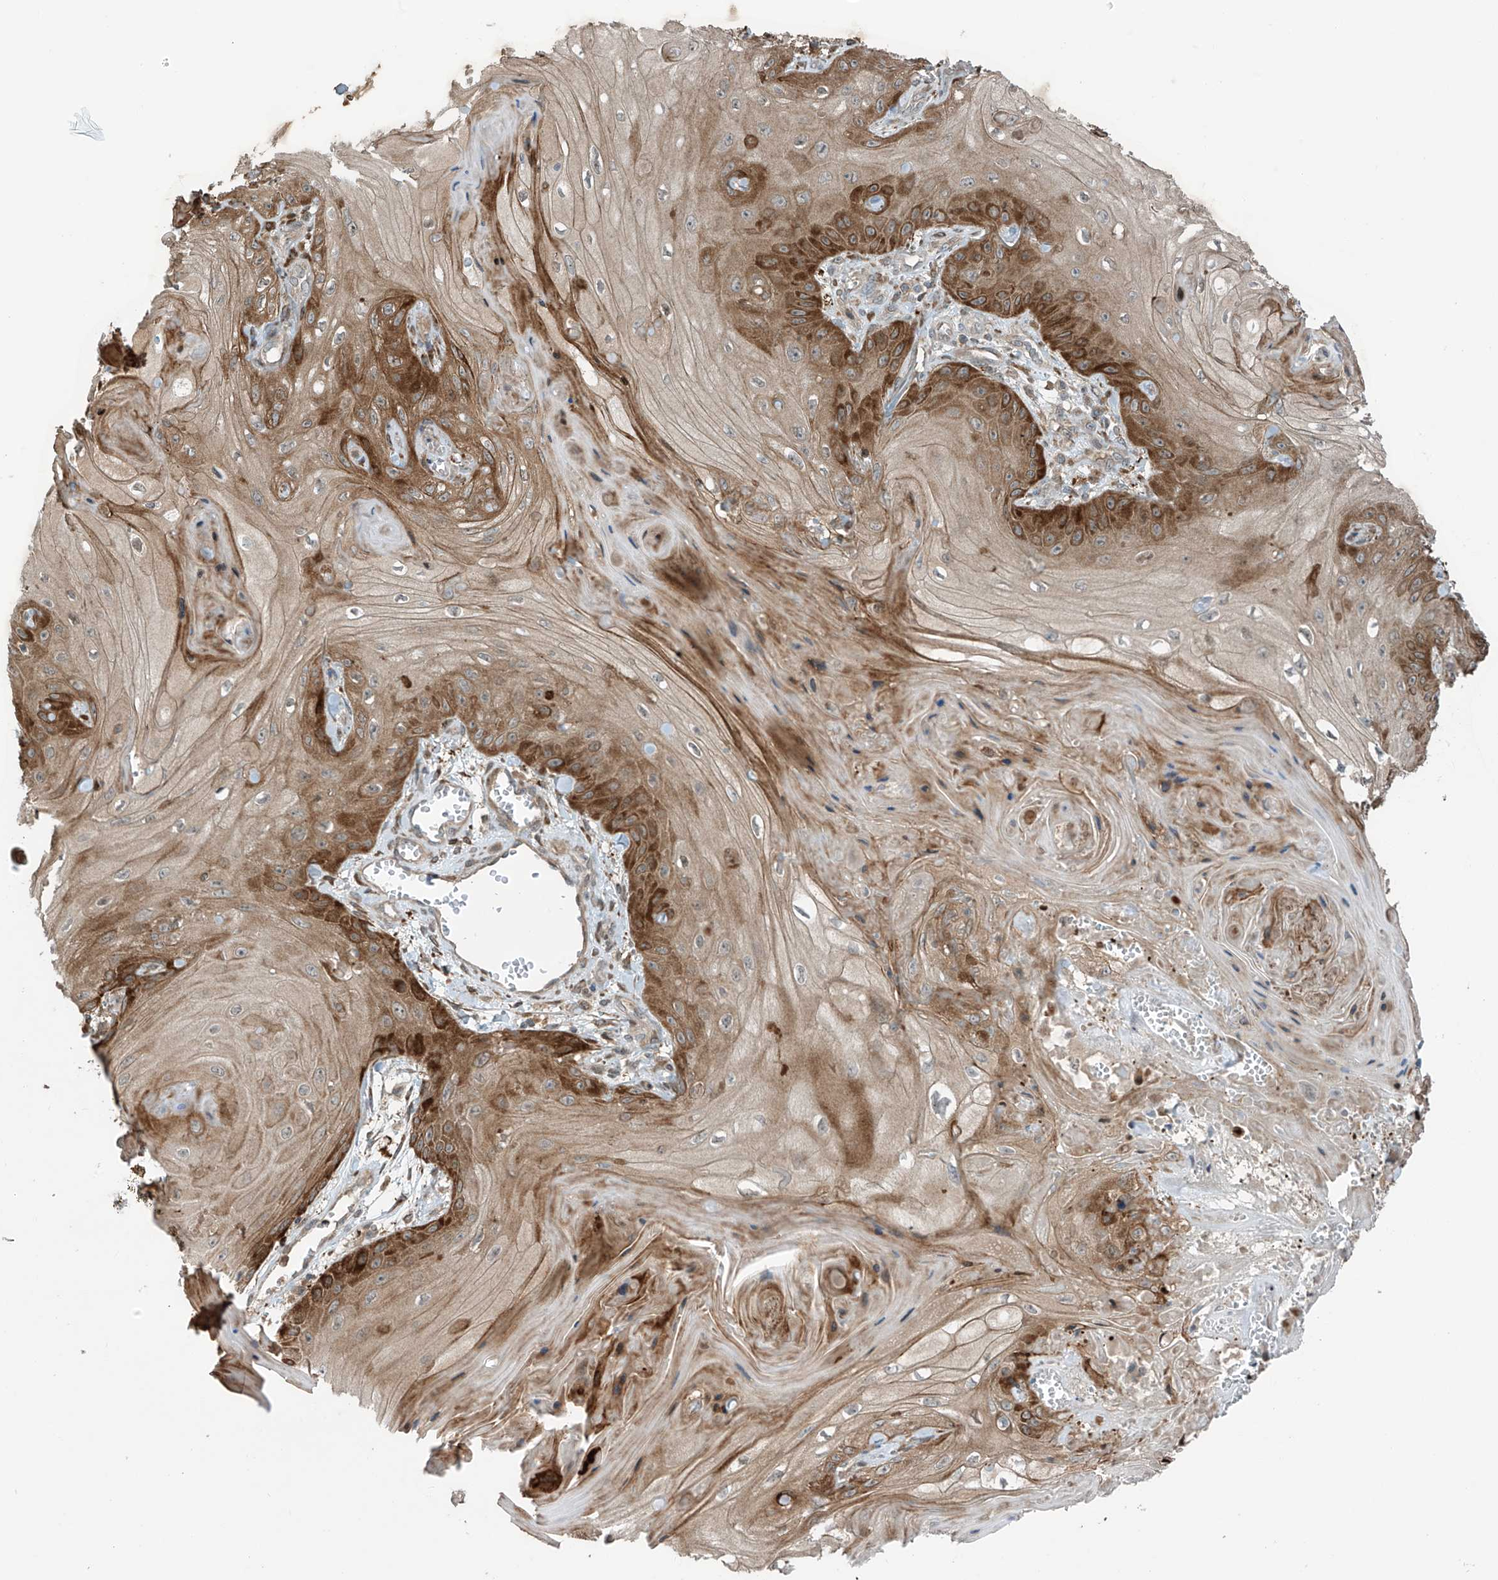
{"staining": {"intensity": "moderate", "quantity": ">75%", "location": "cytoplasmic/membranous"}, "tissue": "skin cancer", "cell_type": "Tumor cells", "image_type": "cancer", "snomed": [{"axis": "morphology", "description": "Squamous cell carcinoma, NOS"}, {"axis": "topography", "description": "Skin"}], "caption": "IHC of squamous cell carcinoma (skin) displays medium levels of moderate cytoplasmic/membranous staining in about >75% of tumor cells.", "gene": "SAMD3", "patient": {"sex": "male", "age": 74}}